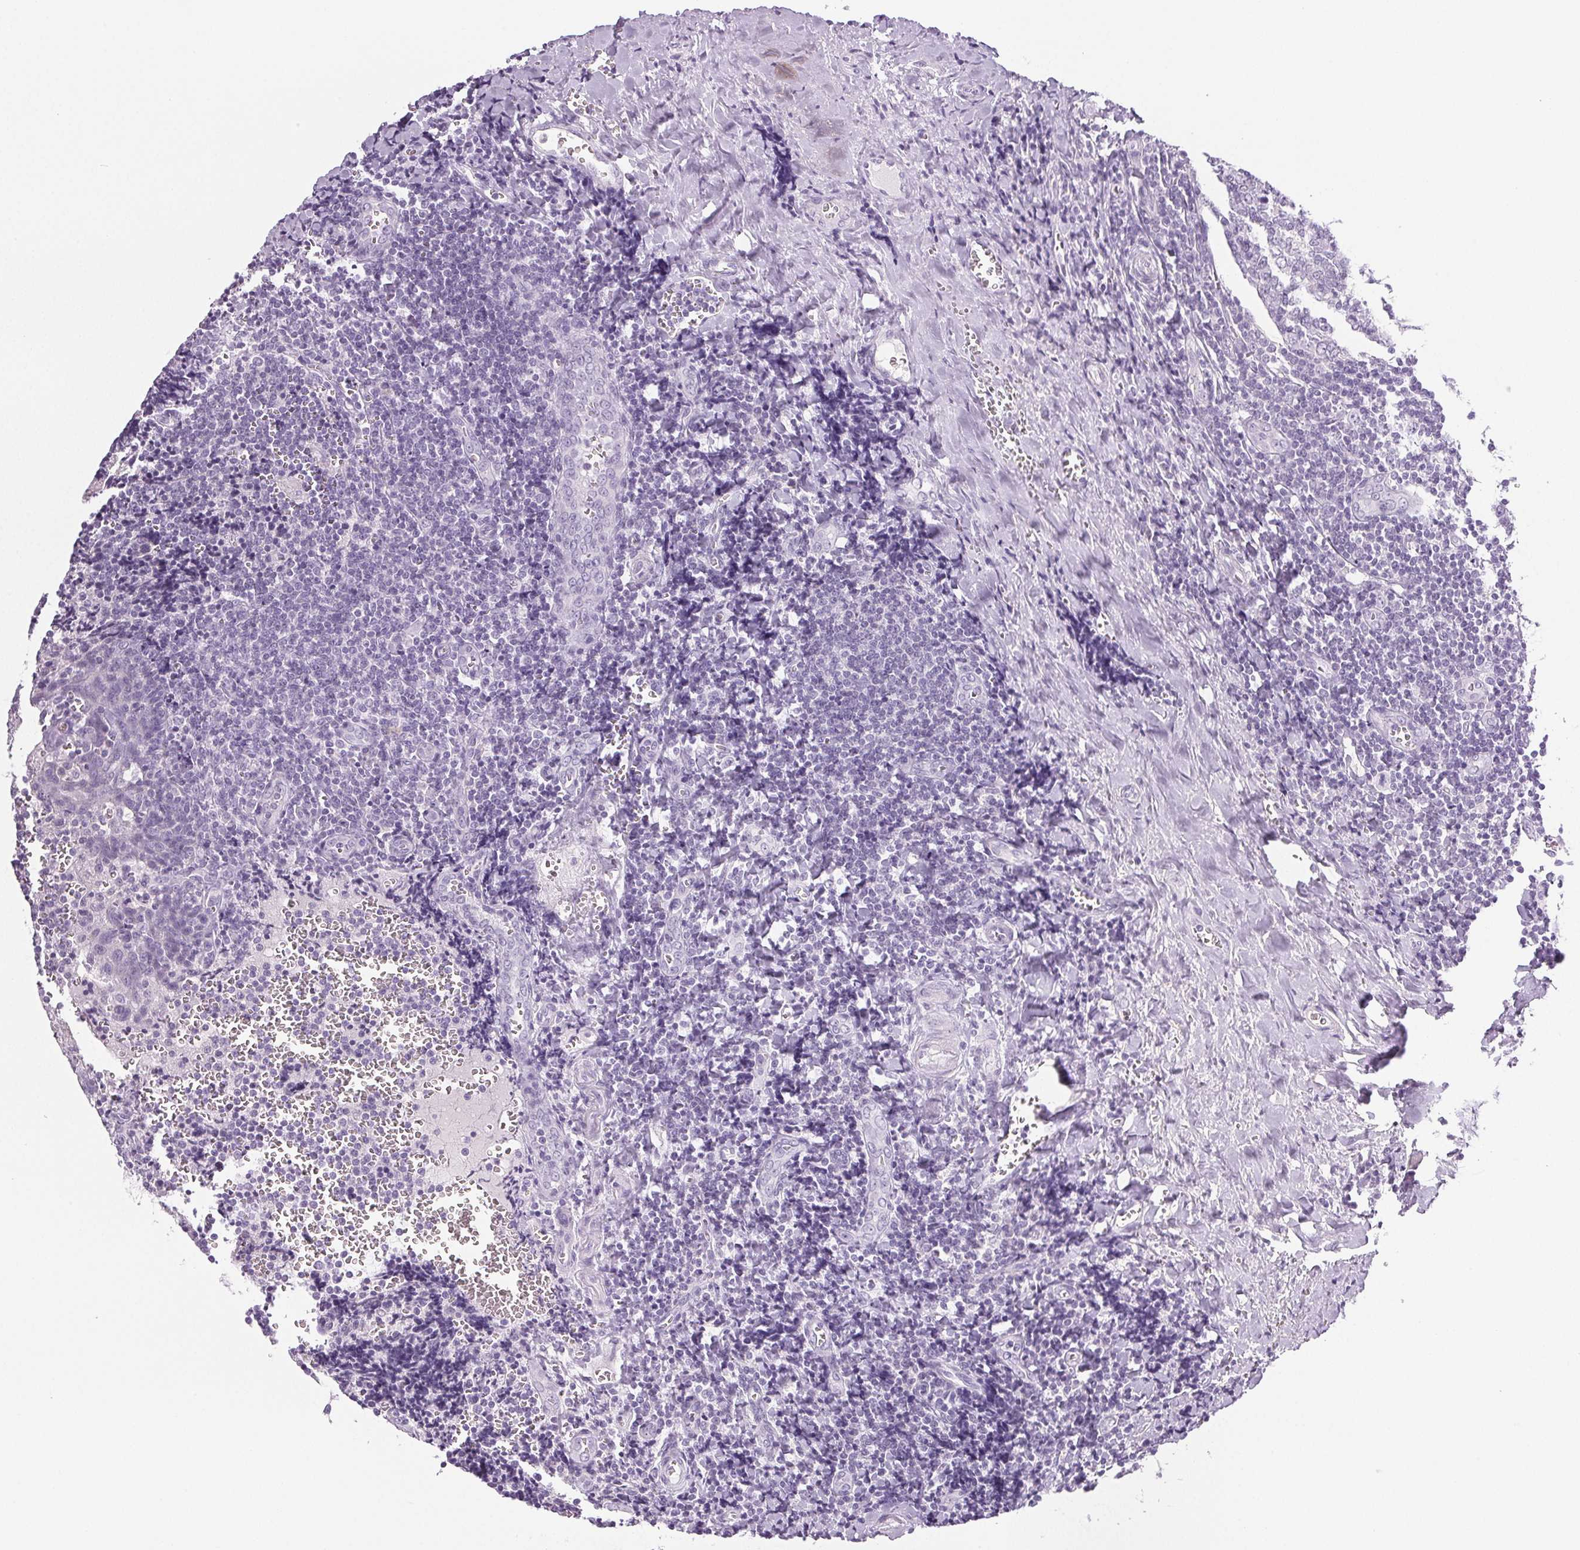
{"staining": {"intensity": "negative", "quantity": "none", "location": "none"}, "tissue": "tonsil", "cell_type": "Germinal center cells", "image_type": "normal", "snomed": [{"axis": "morphology", "description": "Normal tissue, NOS"}, {"axis": "morphology", "description": "Inflammation, NOS"}, {"axis": "topography", "description": "Tonsil"}], "caption": "Immunohistochemistry (IHC) photomicrograph of benign tonsil: tonsil stained with DAB (3,3'-diaminobenzidine) demonstrates no significant protein expression in germinal center cells.", "gene": "COL7A1", "patient": {"sex": "female", "age": 31}}